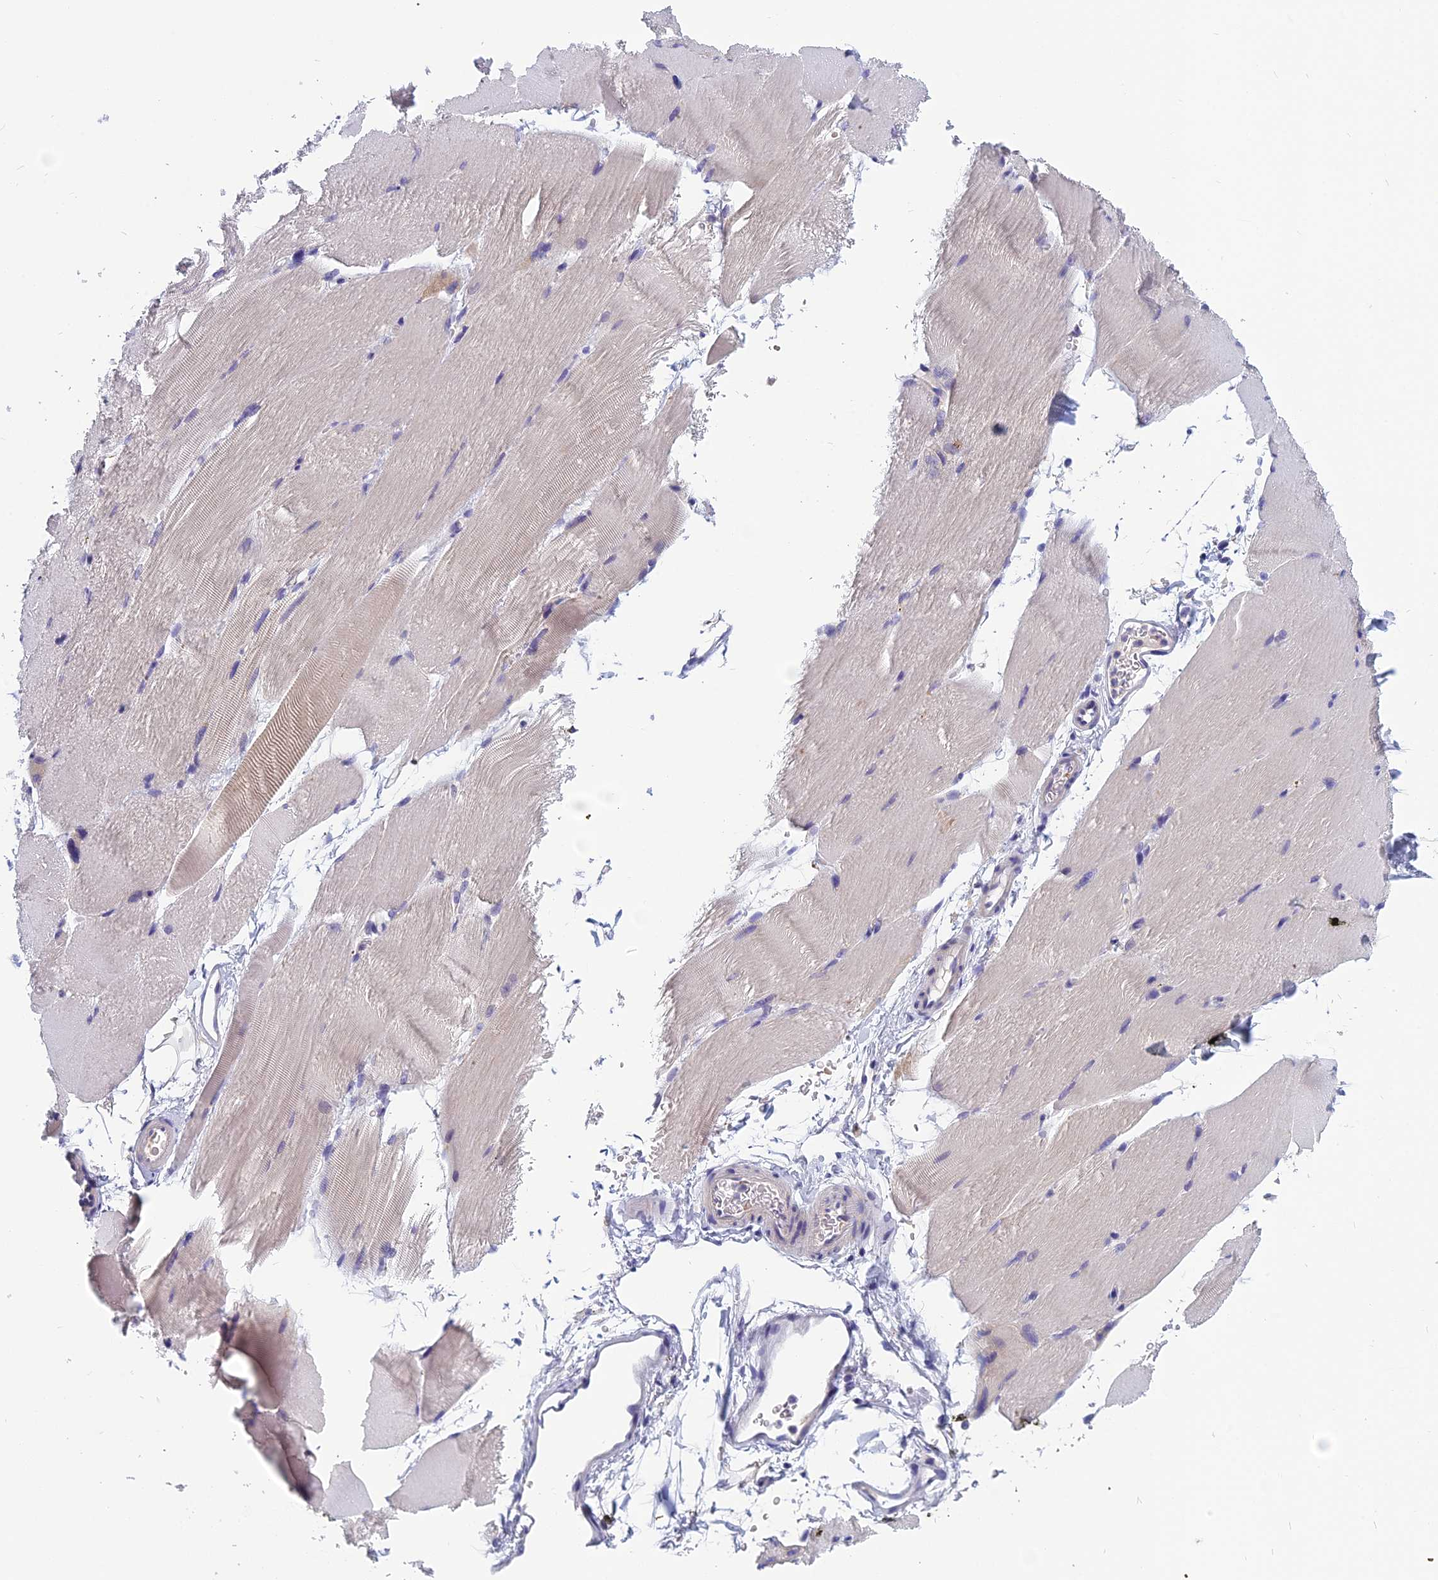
{"staining": {"intensity": "negative", "quantity": "none", "location": "none"}, "tissue": "skeletal muscle", "cell_type": "Myocytes", "image_type": "normal", "snomed": [{"axis": "morphology", "description": "Normal tissue, NOS"}, {"axis": "topography", "description": "Skeletal muscle"}, {"axis": "topography", "description": "Parathyroid gland"}], "caption": "This is a histopathology image of IHC staining of normal skeletal muscle, which shows no staining in myocytes.", "gene": "RBM41", "patient": {"sex": "female", "age": 37}}